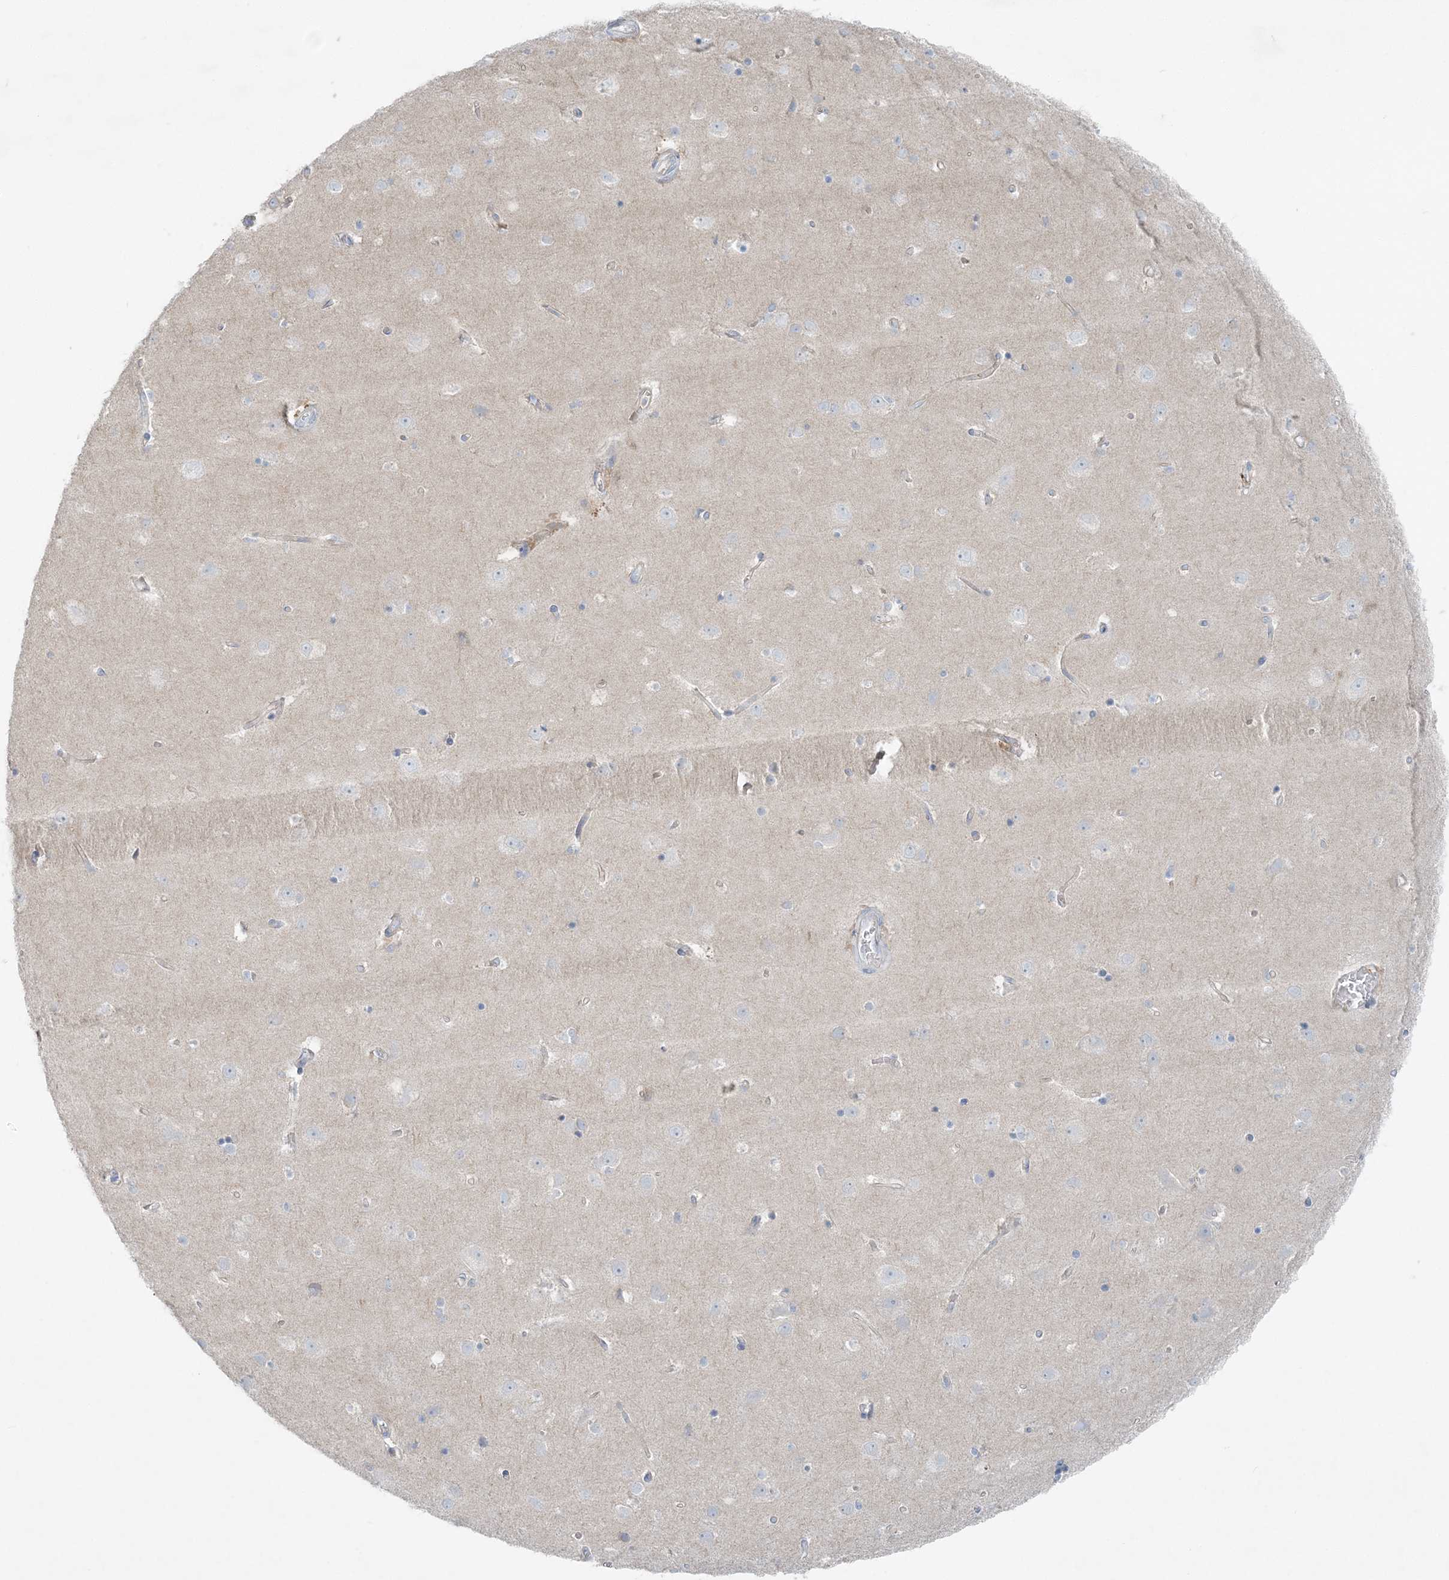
{"staining": {"intensity": "negative", "quantity": "none", "location": "none"}, "tissue": "cerebral cortex", "cell_type": "Endothelial cells", "image_type": "normal", "snomed": [{"axis": "morphology", "description": "Normal tissue, NOS"}, {"axis": "topography", "description": "Cerebral cortex"}], "caption": "DAB immunohistochemical staining of normal cerebral cortex exhibits no significant positivity in endothelial cells. (Stains: DAB (3,3'-diaminobenzidine) immunohistochemistry with hematoxylin counter stain, Microscopy: brightfield microscopy at high magnification).", "gene": "ATP11A", "patient": {"sex": "male", "age": 54}}